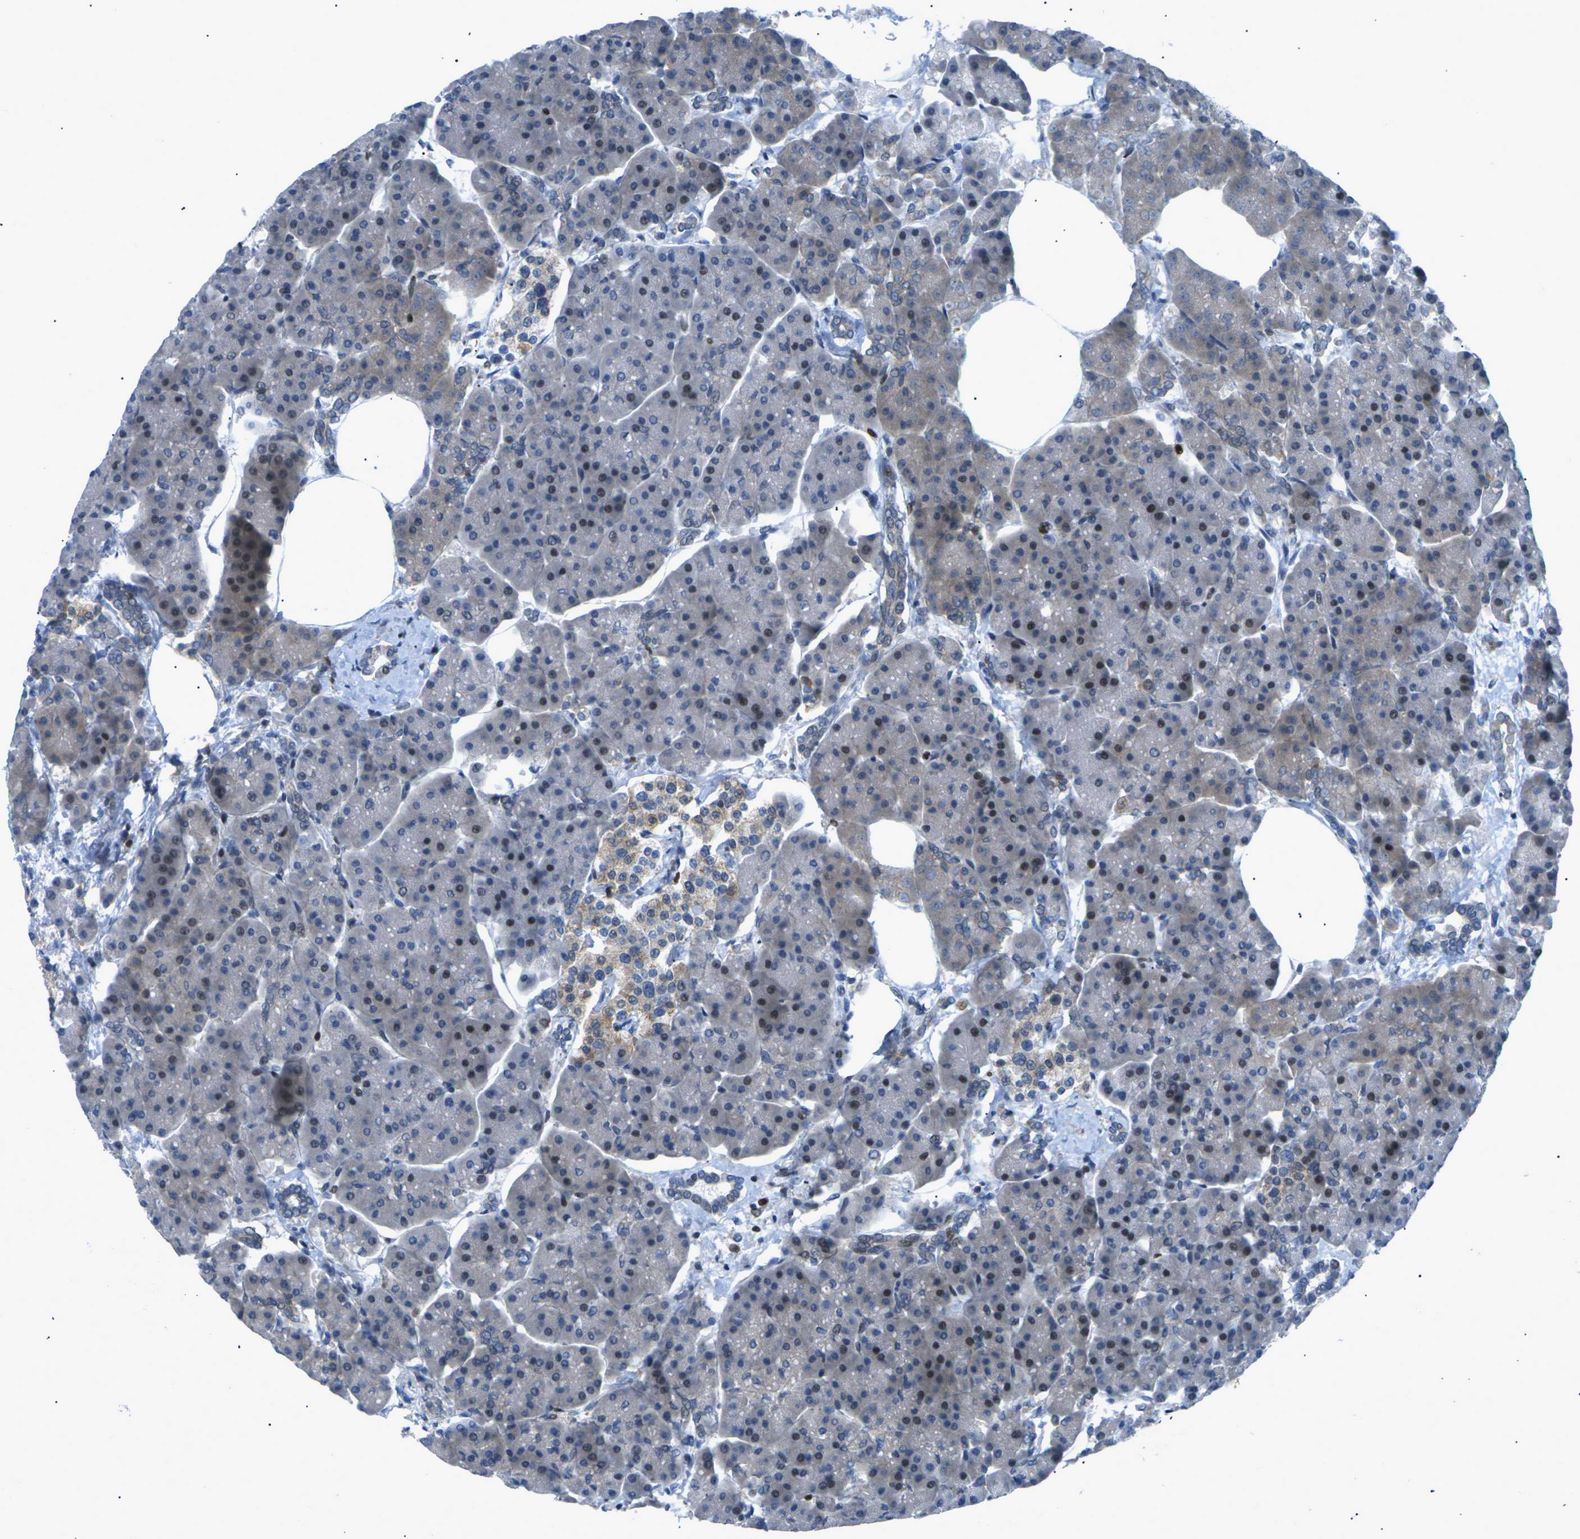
{"staining": {"intensity": "strong", "quantity": "25%-75%", "location": "cytoplasmic/membranous,nuclear"}, "tissue": "pancreas", "cell_type": "Exocrine glandular cells", "image_type": "normal", "snomed": [{"axis": "morphology", "description": "Normal tissue, NOS"}, {"axis": "topography", "description": "Pancreas"}], "caption": "Immunohistochemical staining of normal human pancreas demonstrates strong cytoplasmic/membranous,nuclear protein expression in about 25%-75% of exocrine glandular cells.", "gene": "RPS6KA3", "patient": {"sex": "female", "age": 70}}